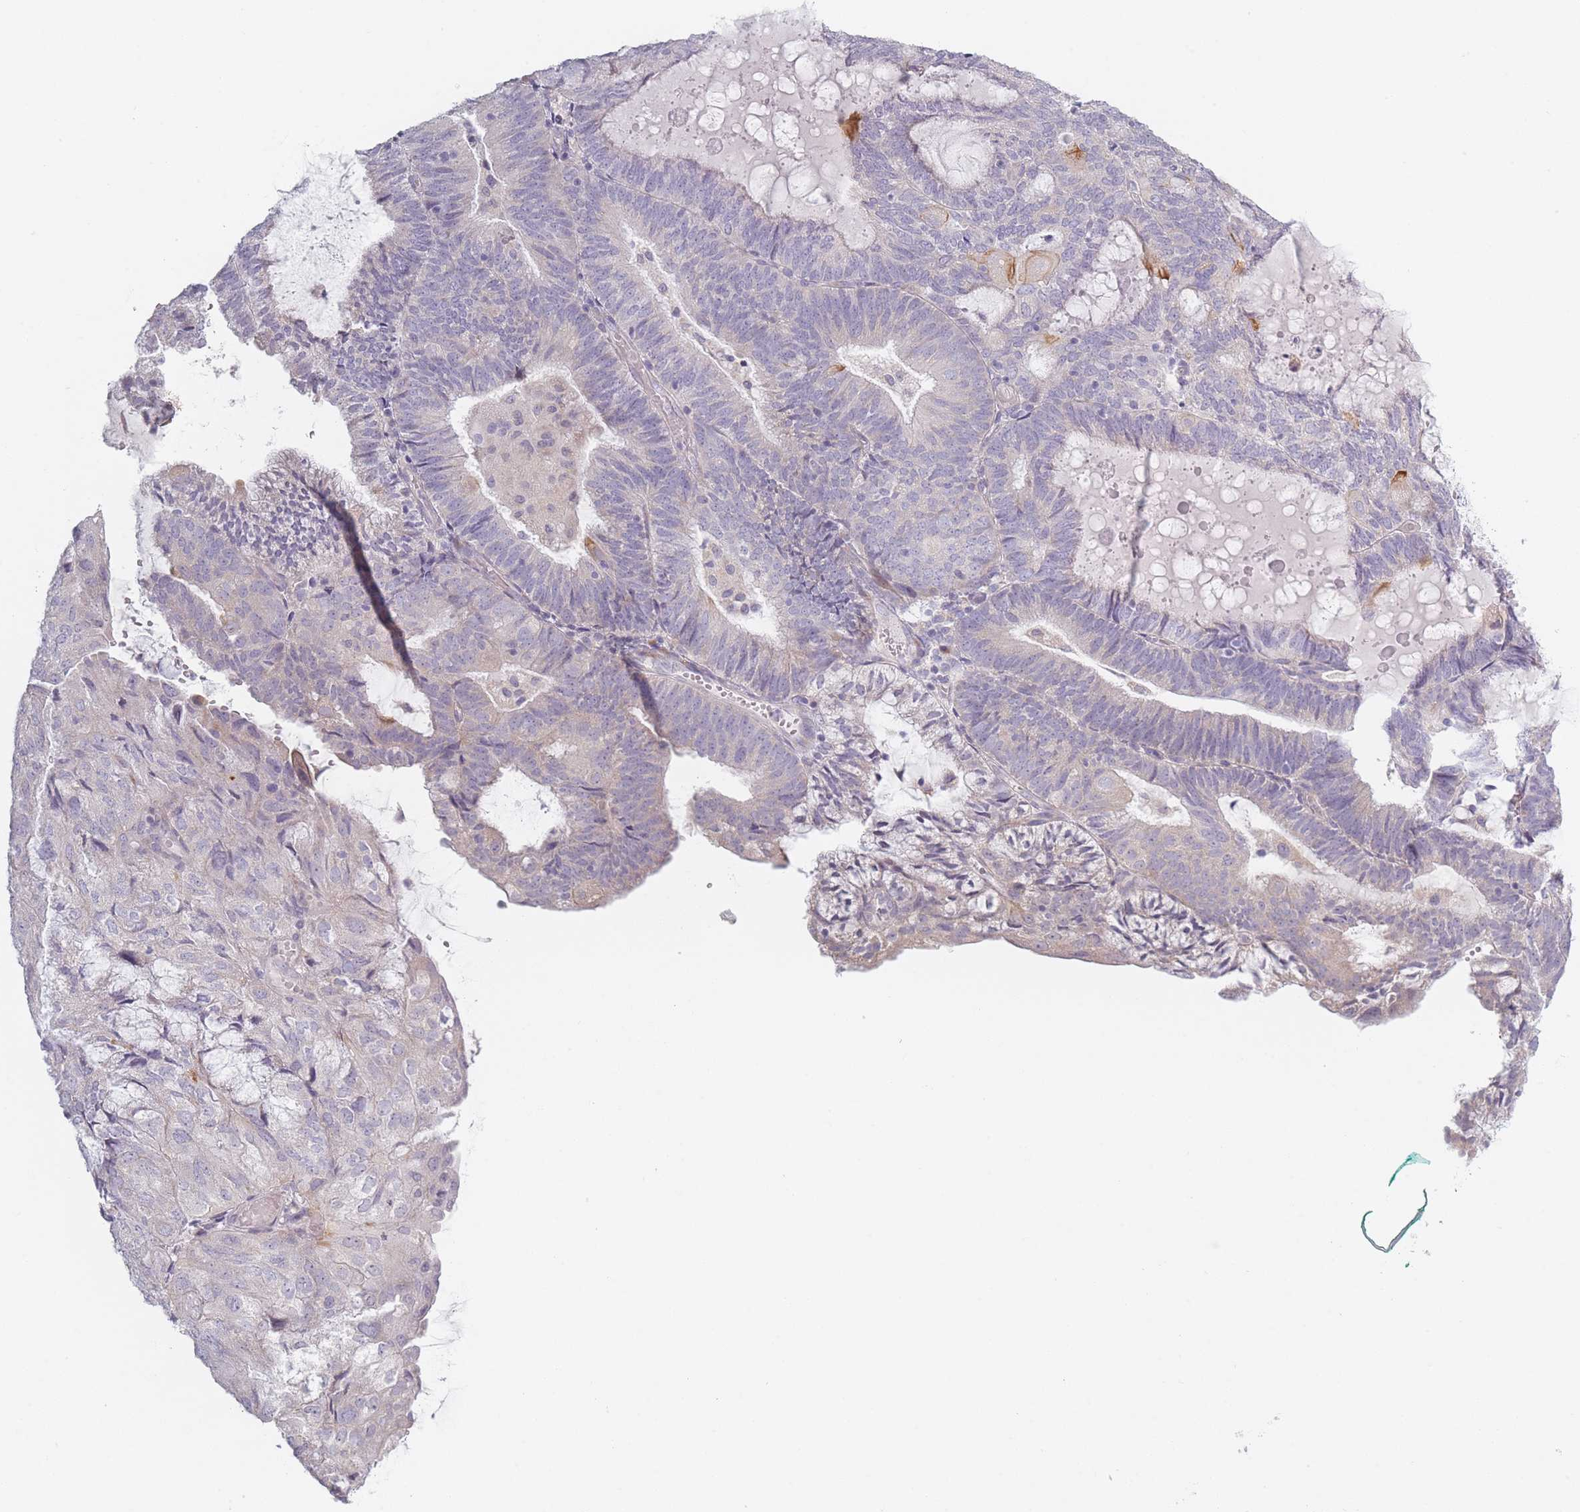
{"staining": {"intensity": "negative", "quantity": "none", "location": "none"}, "tissue": "endometrial cancer", "cell_type": "Tumor cells", "image_type": "cancer", "snomed": [{"axis": "morphology", "description": "Adenocarcinoma, NOS"}, {"axis": "topography", "description": "Endometrium"}], "caption": "A micrograph of endometrial adenocarcinoma stained for a protein exhibits no brown staining in tumor cells.", "gene": "RASL10B", "patient": {"sex": "female", "age": 81}}